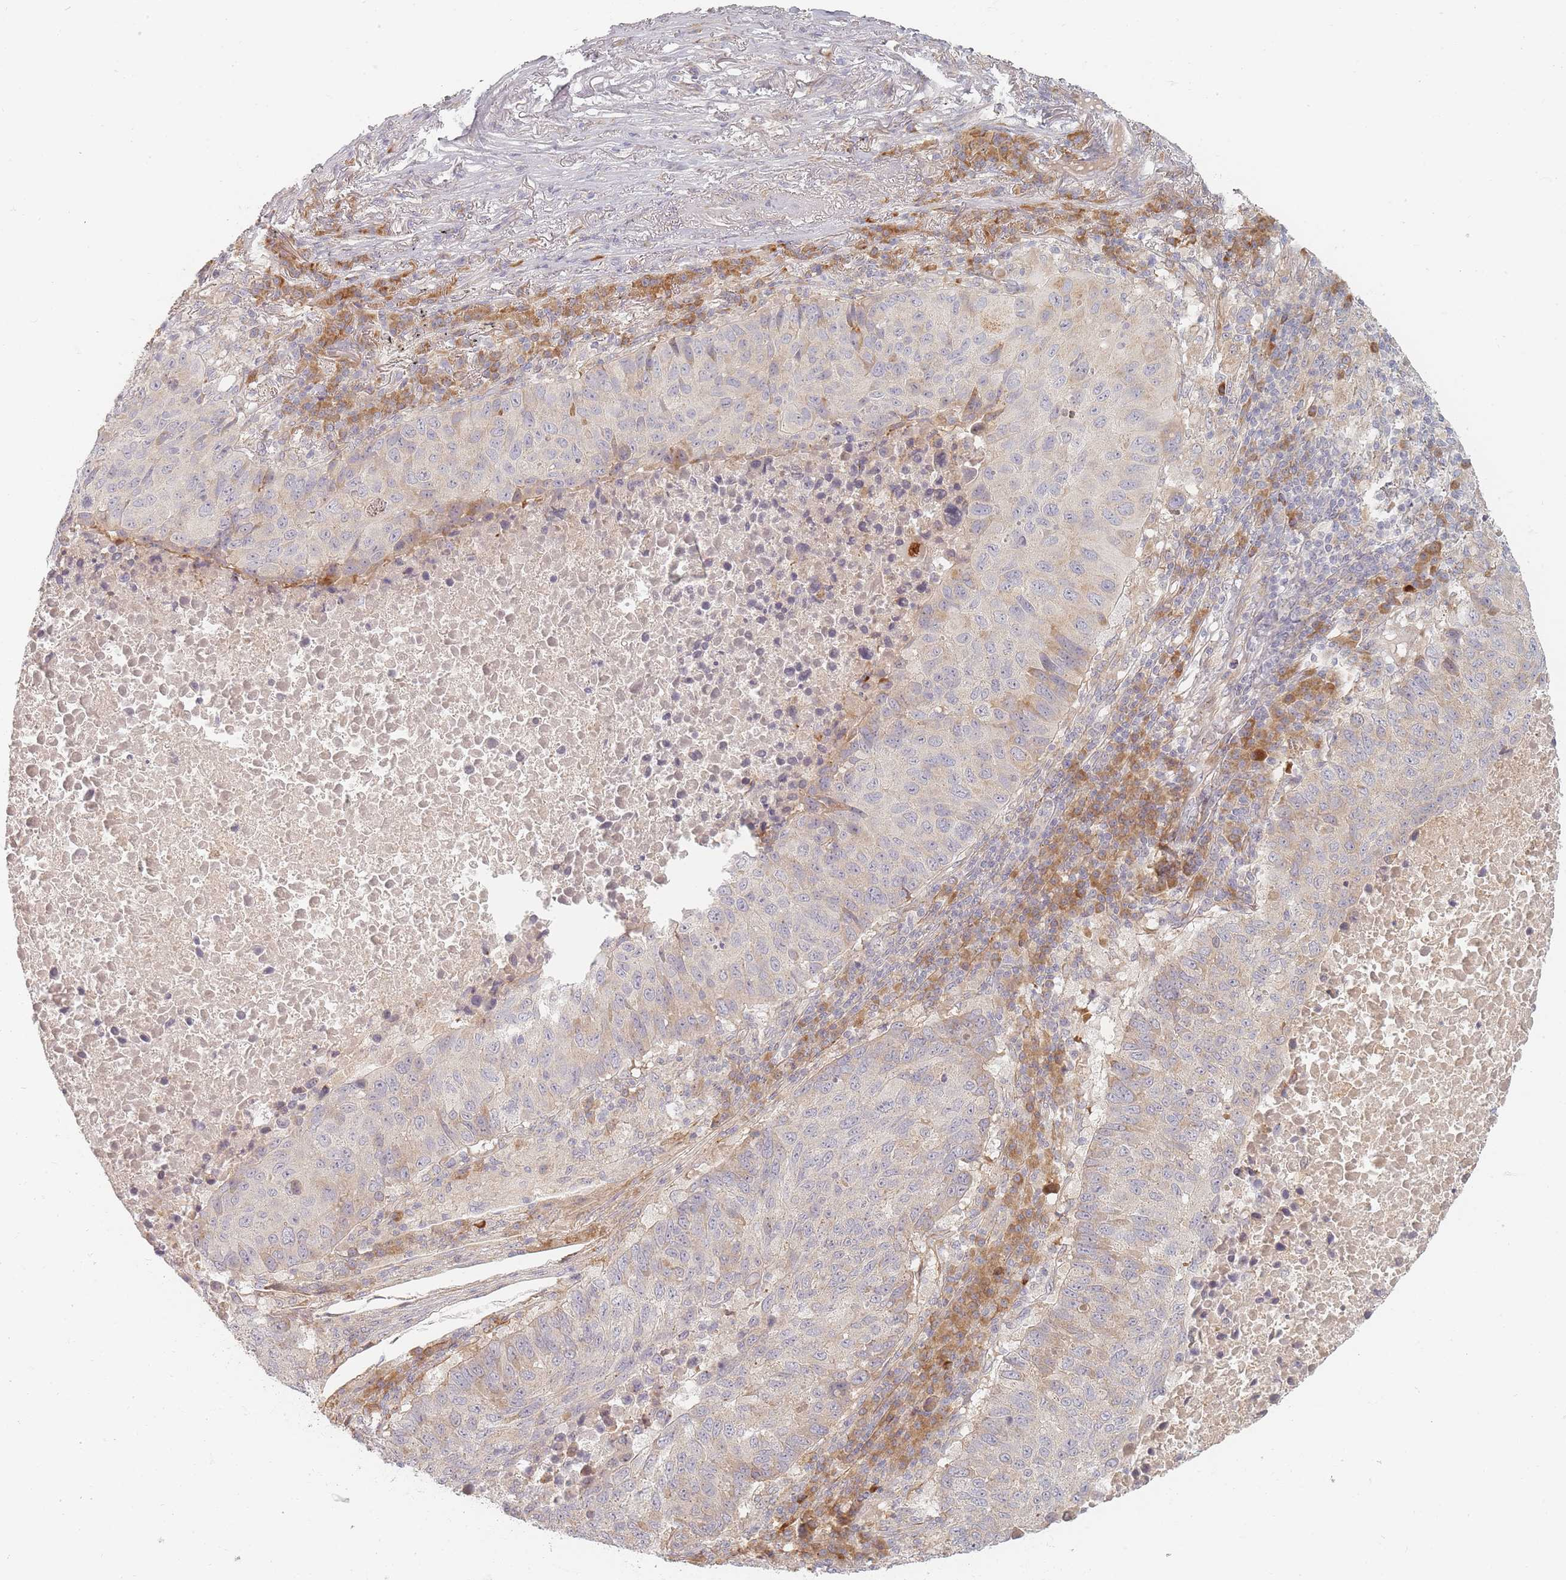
{"staining": {"intensity": "weak", "quantity": "25%-75%", "location": "cytoplasmic/membranous"}, "tissue": "lung cancer", "cell_type": "Tumor cells", "image_type": "cancer", "snomed": [{"axis": "morphology", "description": "Squamous cell carcinoma, NOS"}, {"axis": "topography", "description": "Lung"}], "caption": "Immunohistochemistry (IHC) micrograph of human lung cancer stained for a protein (brown), which exhibits low levels of weak cytoplasmic/membranous positivity in approximately 25%-75% of tumor cells.", "gene": "ZKSCAN7", "patient": {"sex": "male", "age": 73}}